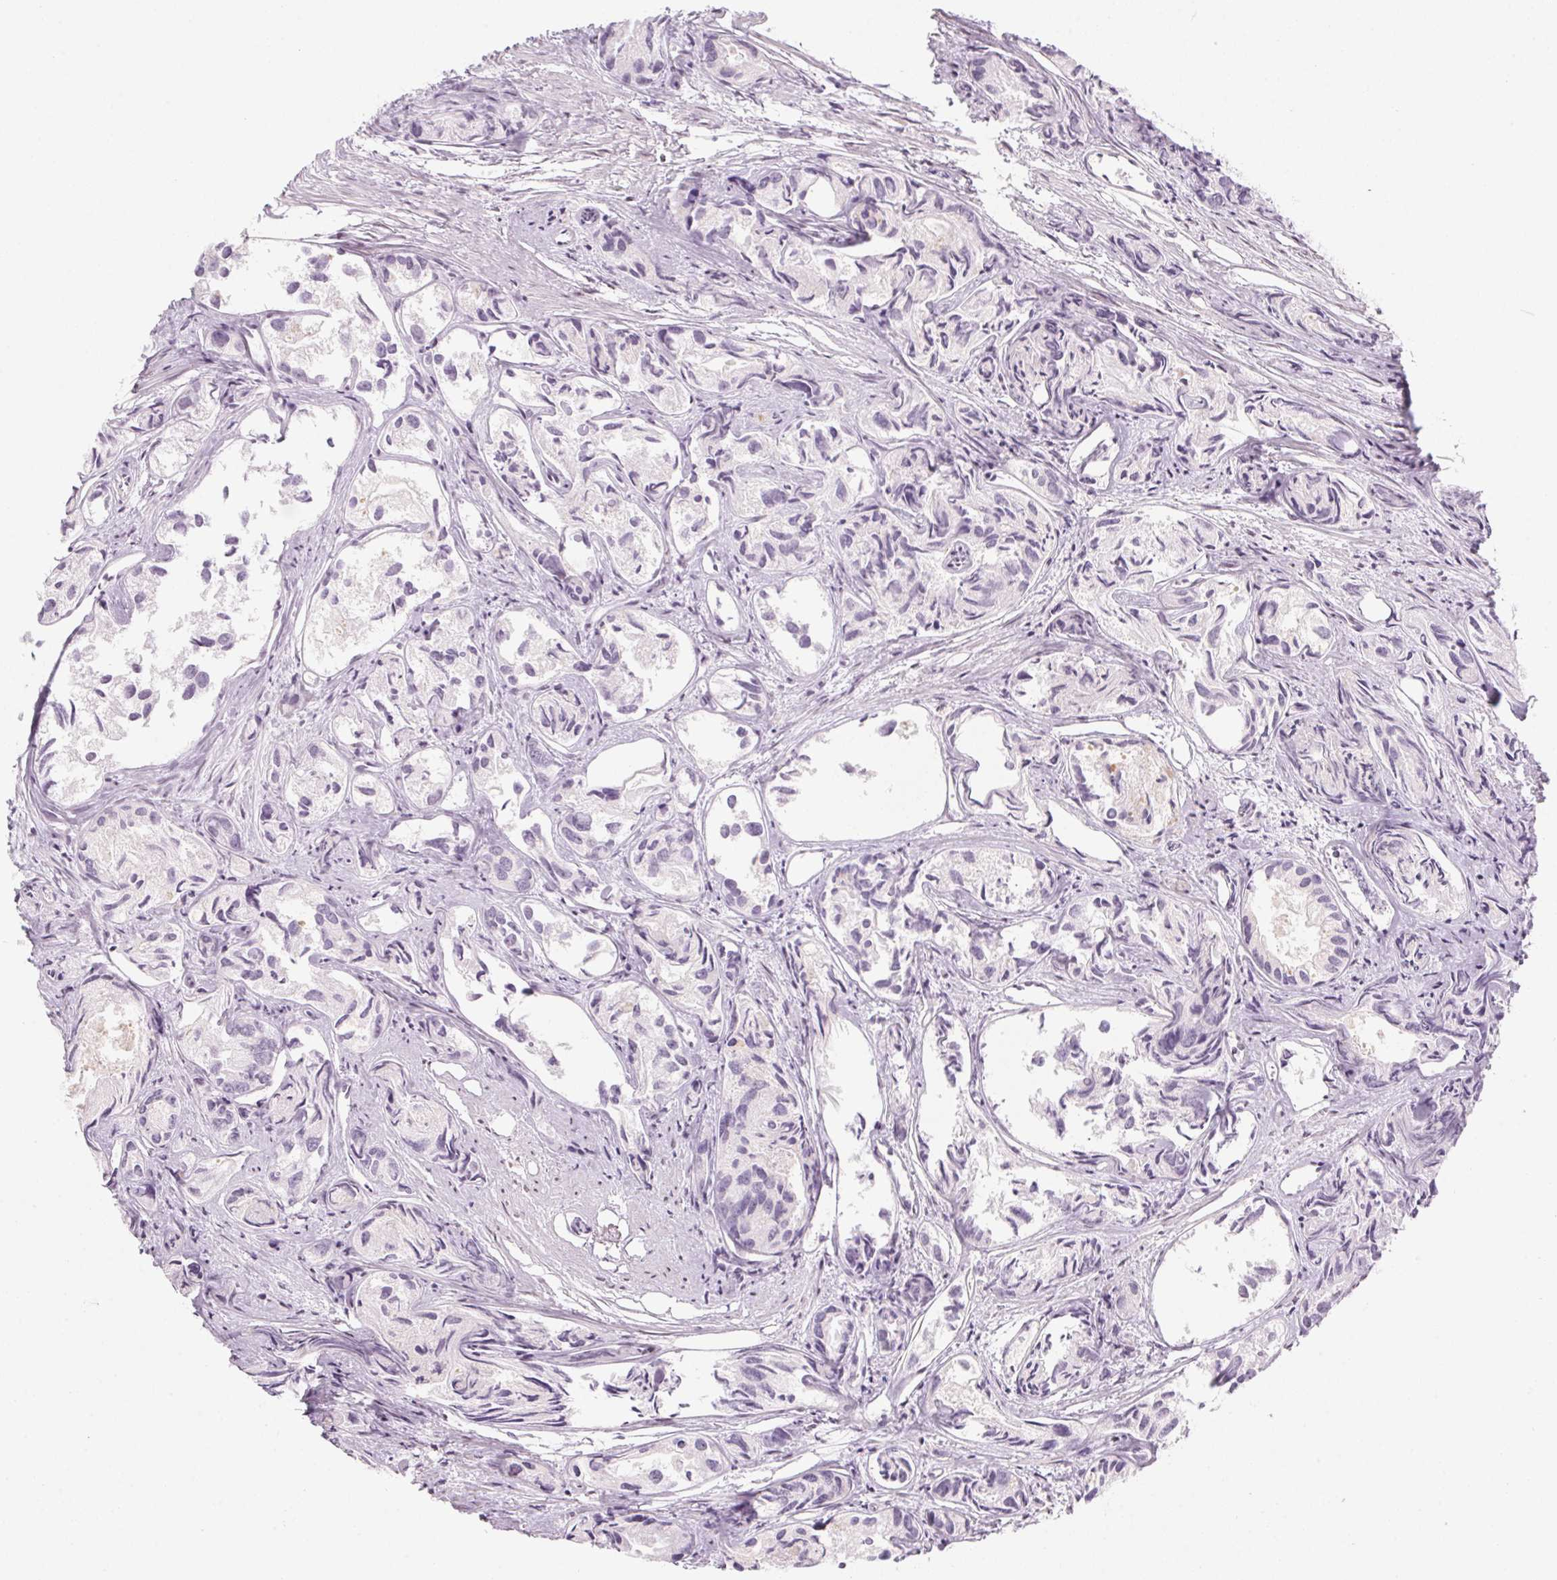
{"staining": {"intensity": "negative", "quantity": "none", "location": "none"}, "tissue": "prostate cancer", "cell_type": "Tumor cells", "image_type": "cancer", "snomed": [{"axis": "morphology", "description": "Adenocarcinoma, High grade"}, {"axis": "topography", "description": "Prostate"}], "caption": "Prostate cancer (adenocarcinoma (high-grade)) was stained to show a protein in brown. There is no significant staining in tumor cells.", "gene": "KCNQ2", "patient": {"sex": "male", "age": 84}}